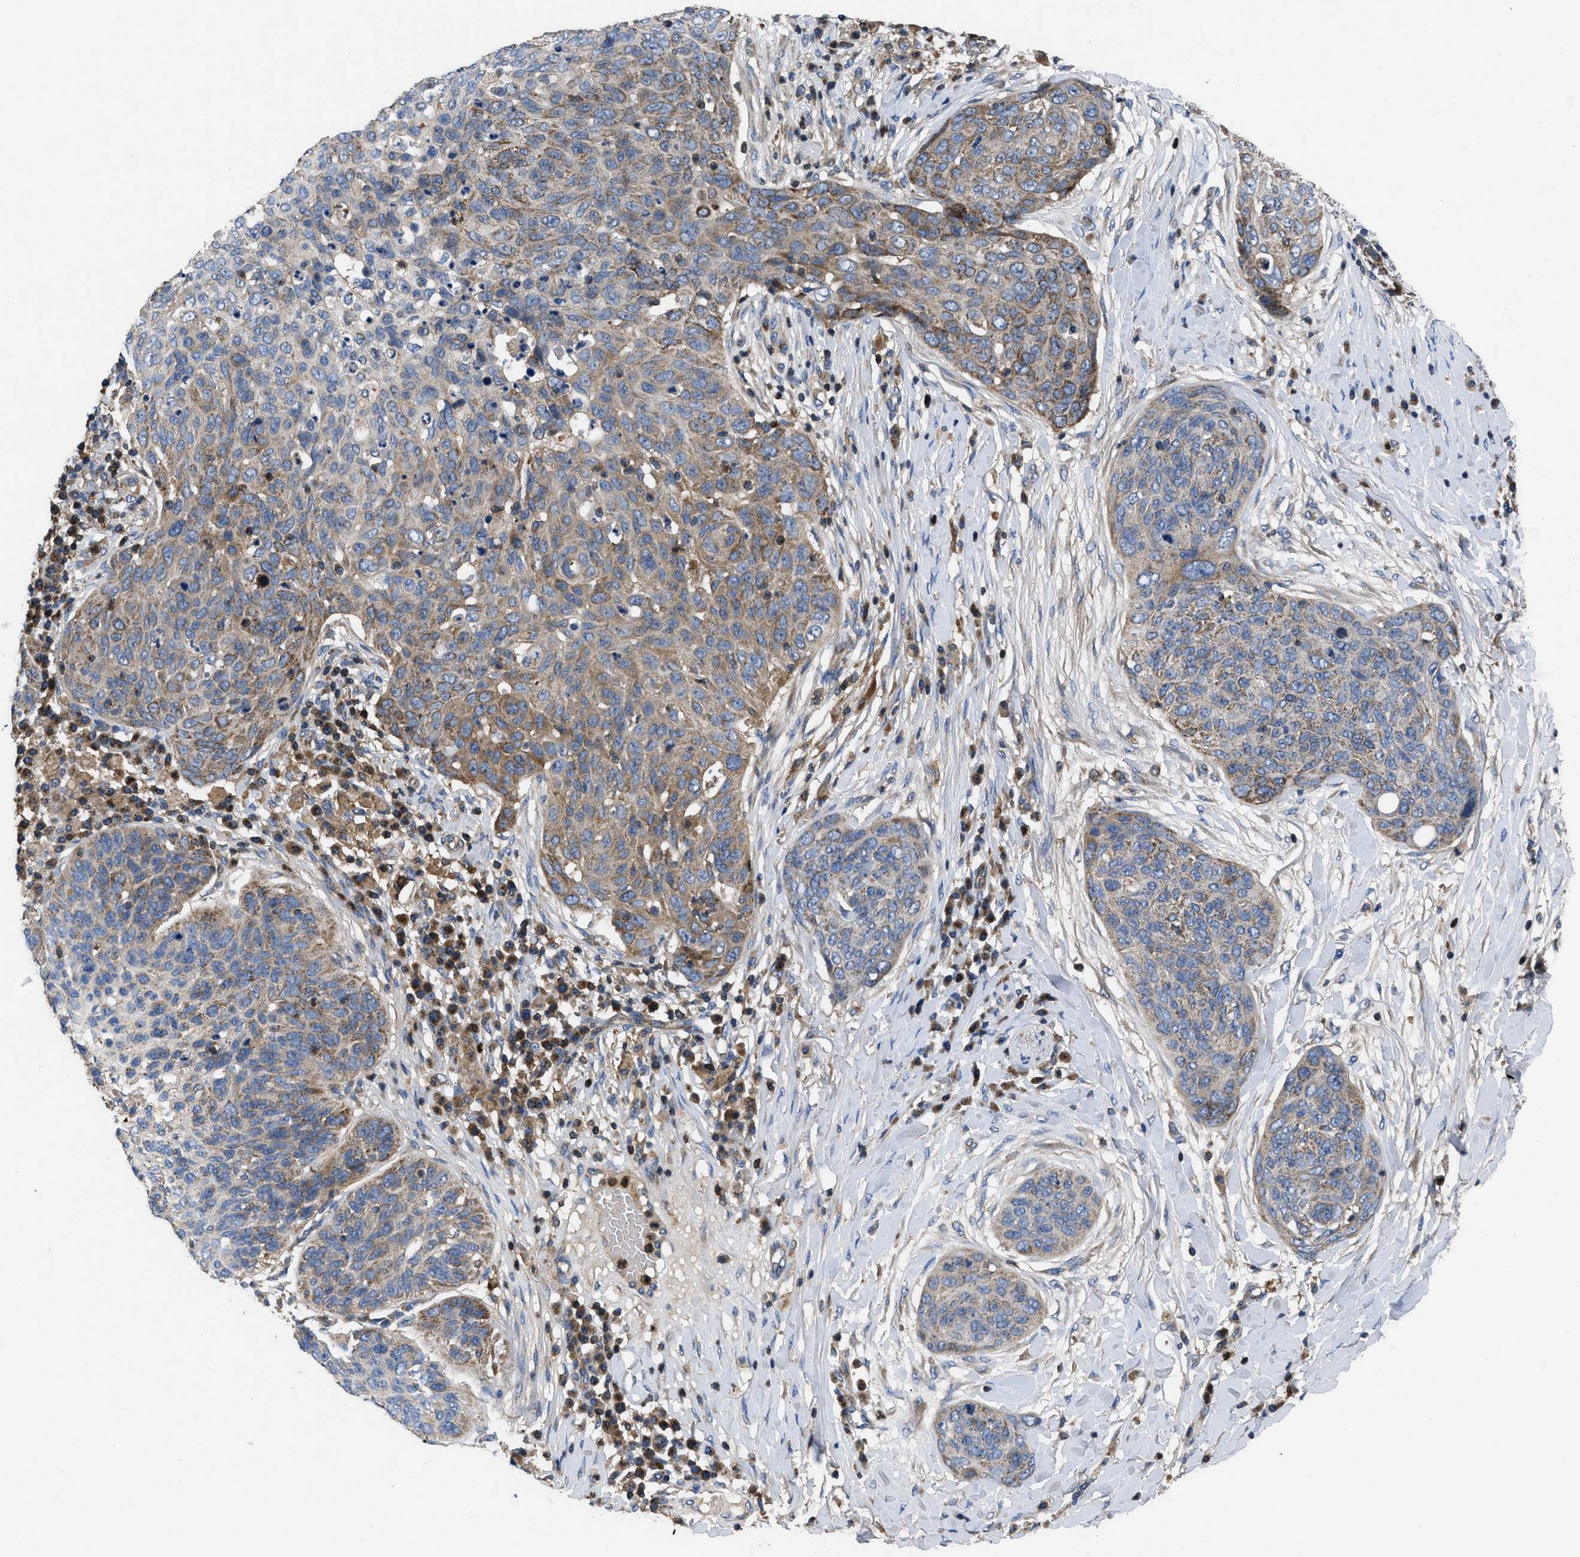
{"staining": {"intensity": "moderate", "quantity": ">75%", "location": "cytoplasmic/membranous"}, "tissue": "skin cancer", "cell_type": "Tumor cells", "image_type": "cancer", "snomed": [{"axis": "morphology", "description": "Squamous cell carcinoma in situ, NOS"}, {"axis": "morphology", "description": "Squamous cell carcinoma, NOS"}, {"axis": "topography", "description": "Skin"}], "caption": "Tumor cells show medium levels of moderate cytoplasmic/membranous positivity in about >75% of cells in squamous cell carcinoma (skin). (brown staining indicates protein expression, while blue staining denotes nuclei).", "gene": "YBEY", "patient": {"sex": "male", "age": 93}}